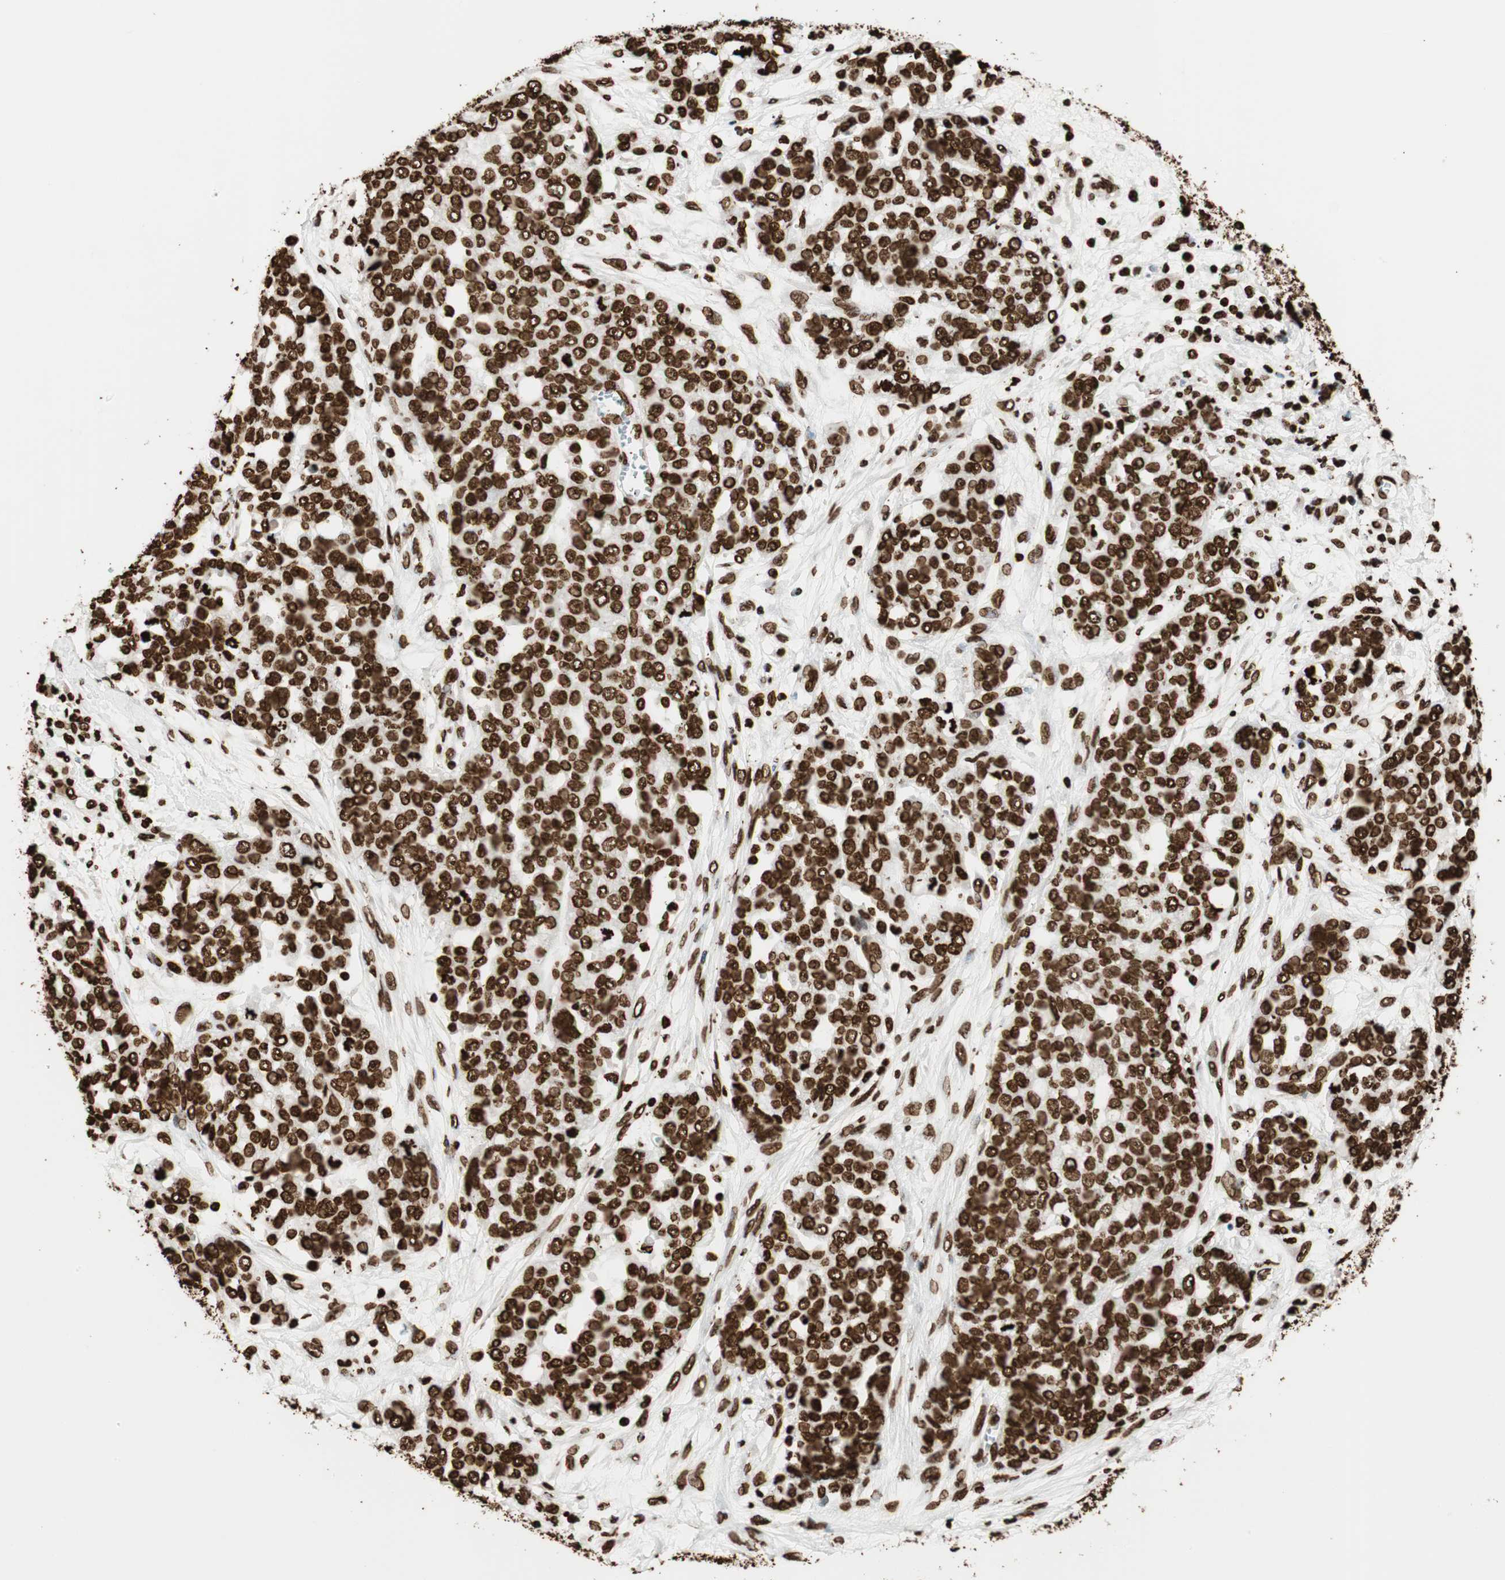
{"staining": {"intensity": "strong", "quantity": ">75%", "location": "nuclear"}, "tissue": "ovarian cancer", "cell_type": "Tumor cells", "image_type": "cancer", "snomed": [{"axis": "morphology", "description": "Cystadenocarcinoma, serous, NOS"}, {"axis": "topography", "description": "Soft tissue"}, {"axis": "topography", "description": "Ovary"}], "caption": "Serous cystadenocarcinoma (ovarian) stained for a protein (brown) shows strong nuclear positive expression in approximately >75% of tumor cells.", "gene": "GLI2", "patient": {"sex": "female", "age": 57}}